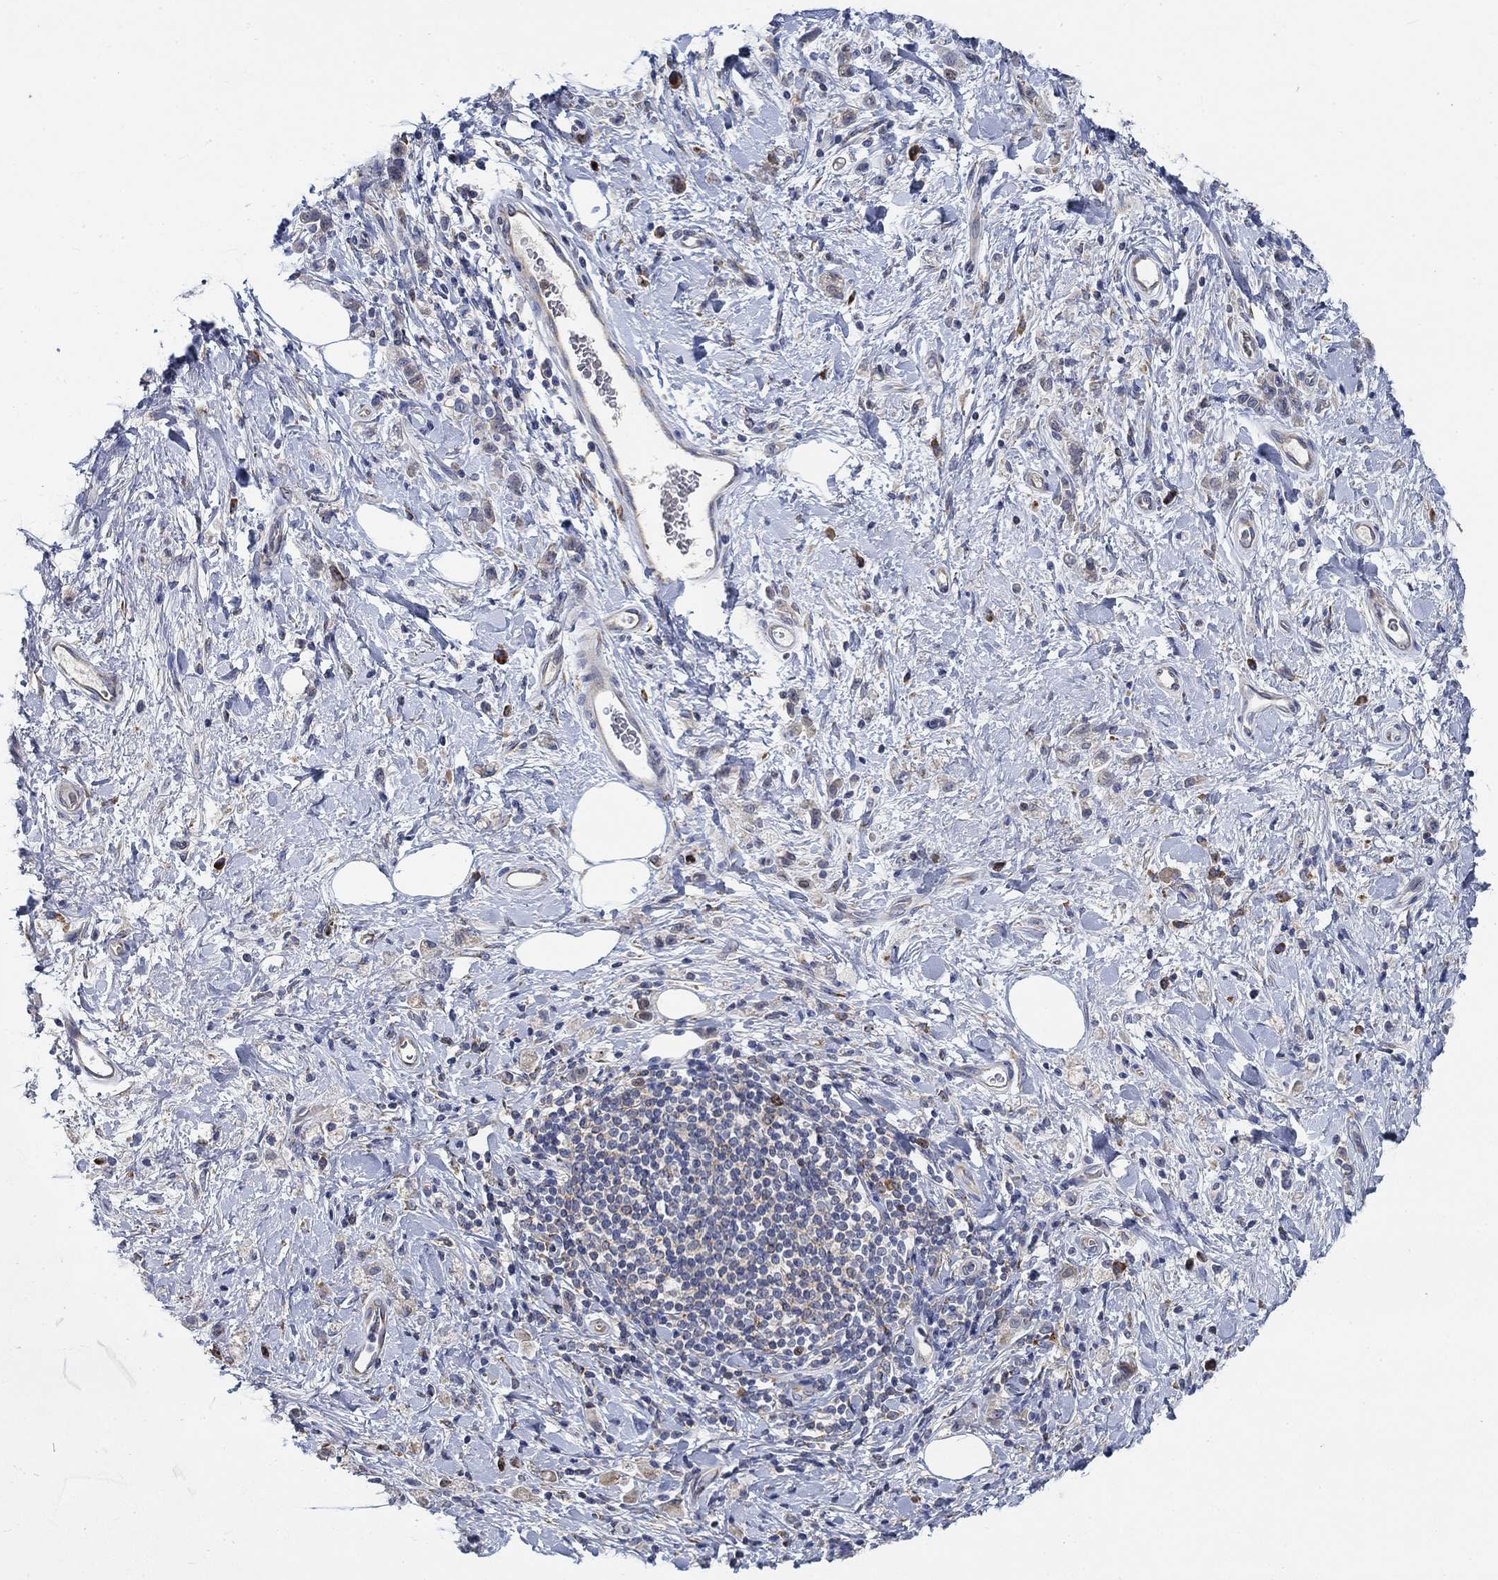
{"staining": {"intensity": "weak", "quantity": "<25%", "location": "cytoplasmic/membranous"}, "tissue": "stomach cancer", "cell_type": "Tumor cells", "image_type": "cancer", "snomed": [{"axis": "morphology", "description": "Adenocarcinoma, NOS"}, {"axis": "topography", "description": "Stomach"}], "caption": "Immunohistochemical staining of stomach cancer (adenocarcinoma) shows no significant positivity in tumor cells. (DAB (3,3'-diaminobenzidine) immunohistochemistry (IHC), high magnification).", "gene": "MMP24", "patient": {"sex": "male", "age": 77}}